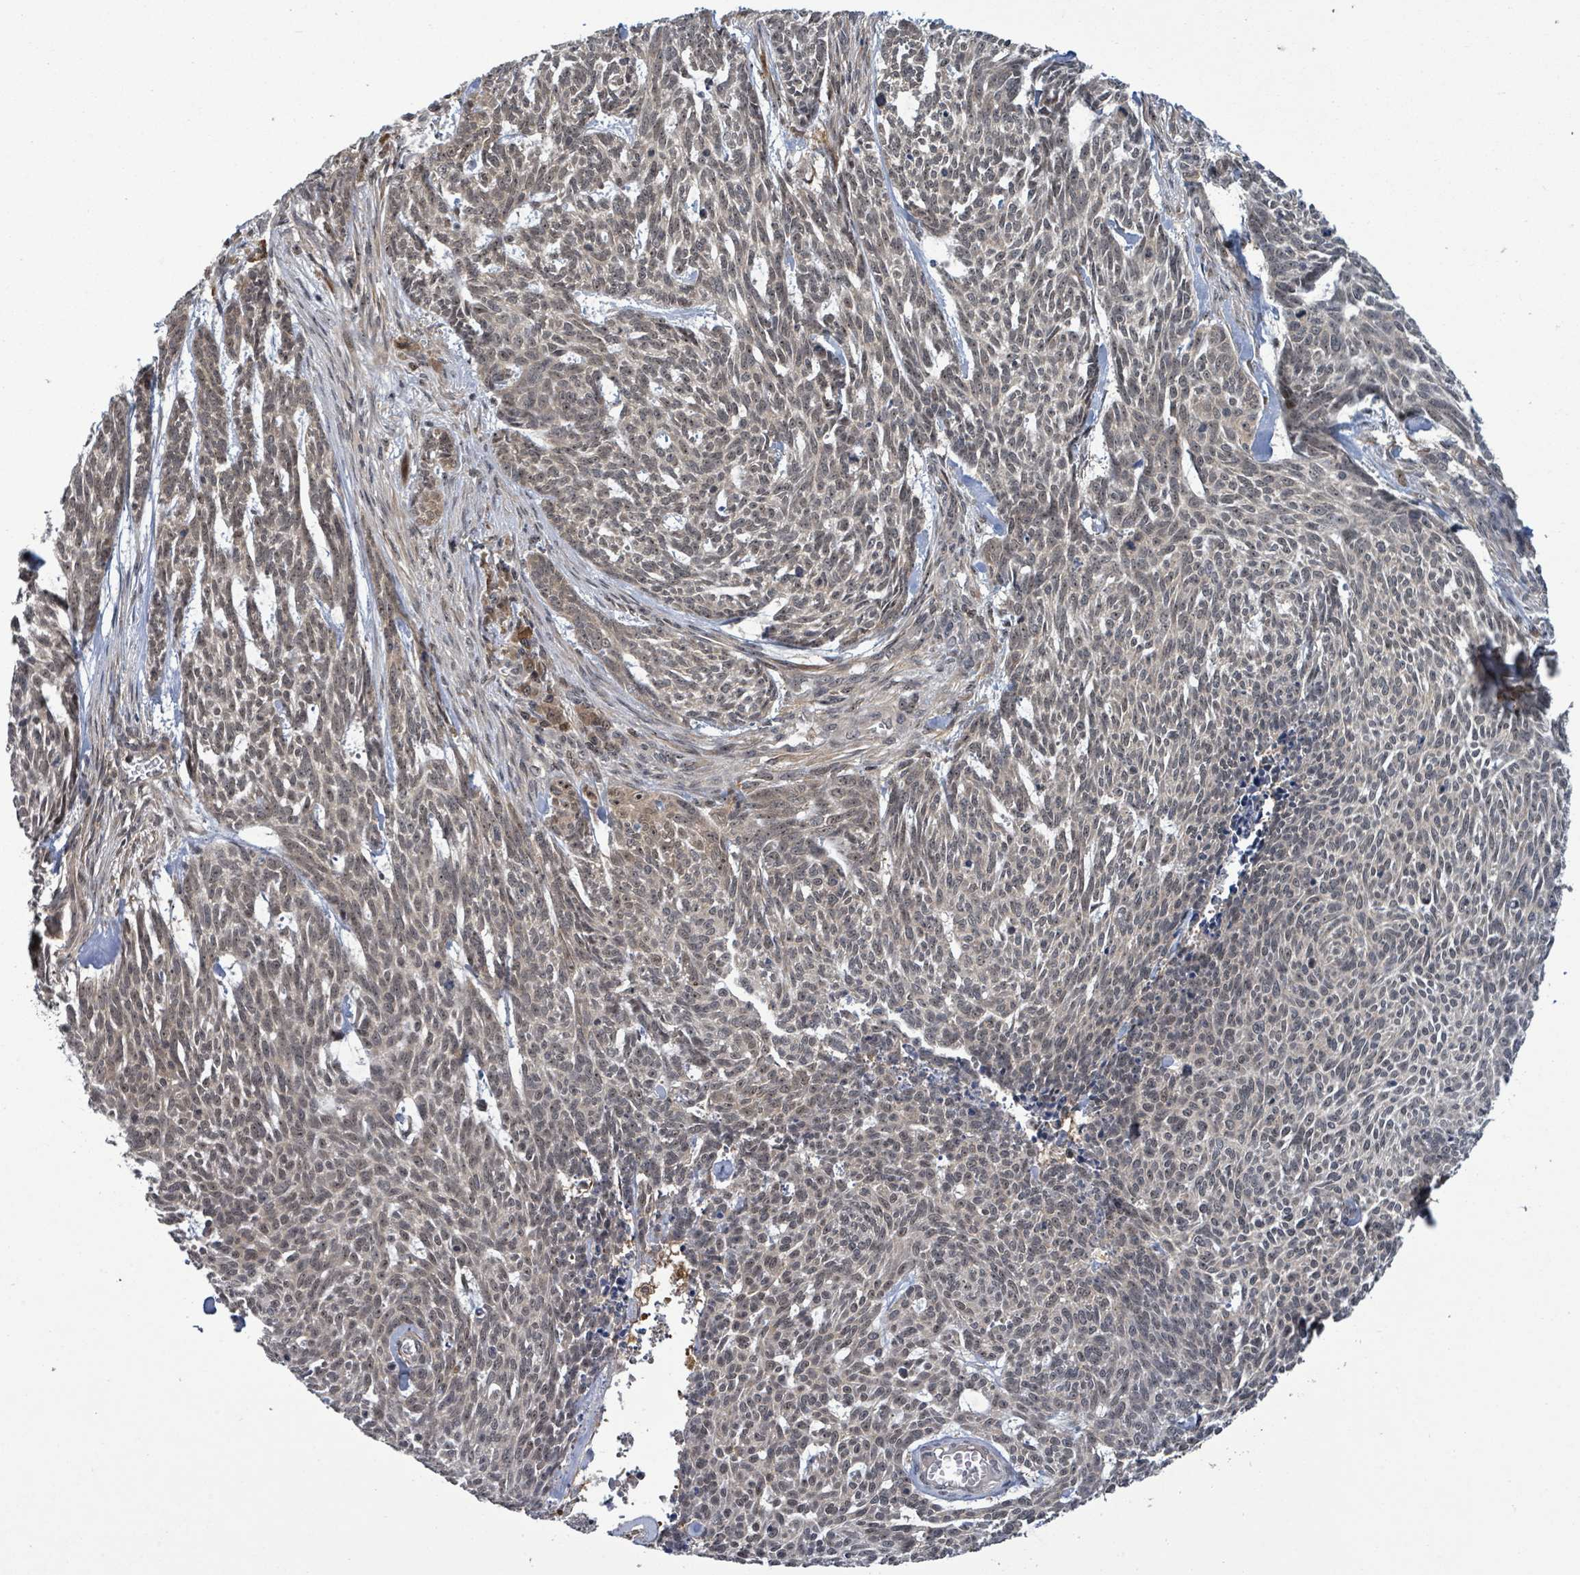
{"staining": {"intensity": "moderate", "quantity": "25%-75%", "location": "nuclear"}, "tissue": "skin cancer", "cell_type": "Tumor cells", "image_type": "cancer", "snomed": [{"axis": "morphology", "description": "Basal cell carcinoma"}, {"axis": "topography", "description": "Skin"}], "caption": "A histopathology image of human skin cancer (basal cell carcinoma) stained for a protein demonstrates moderate nuclear brown staining in tumor cells. (IHC, brightfield microscopy, high magnification).", "gene": "FBXO6", "patient": {"sex": "female", "age": 93}}